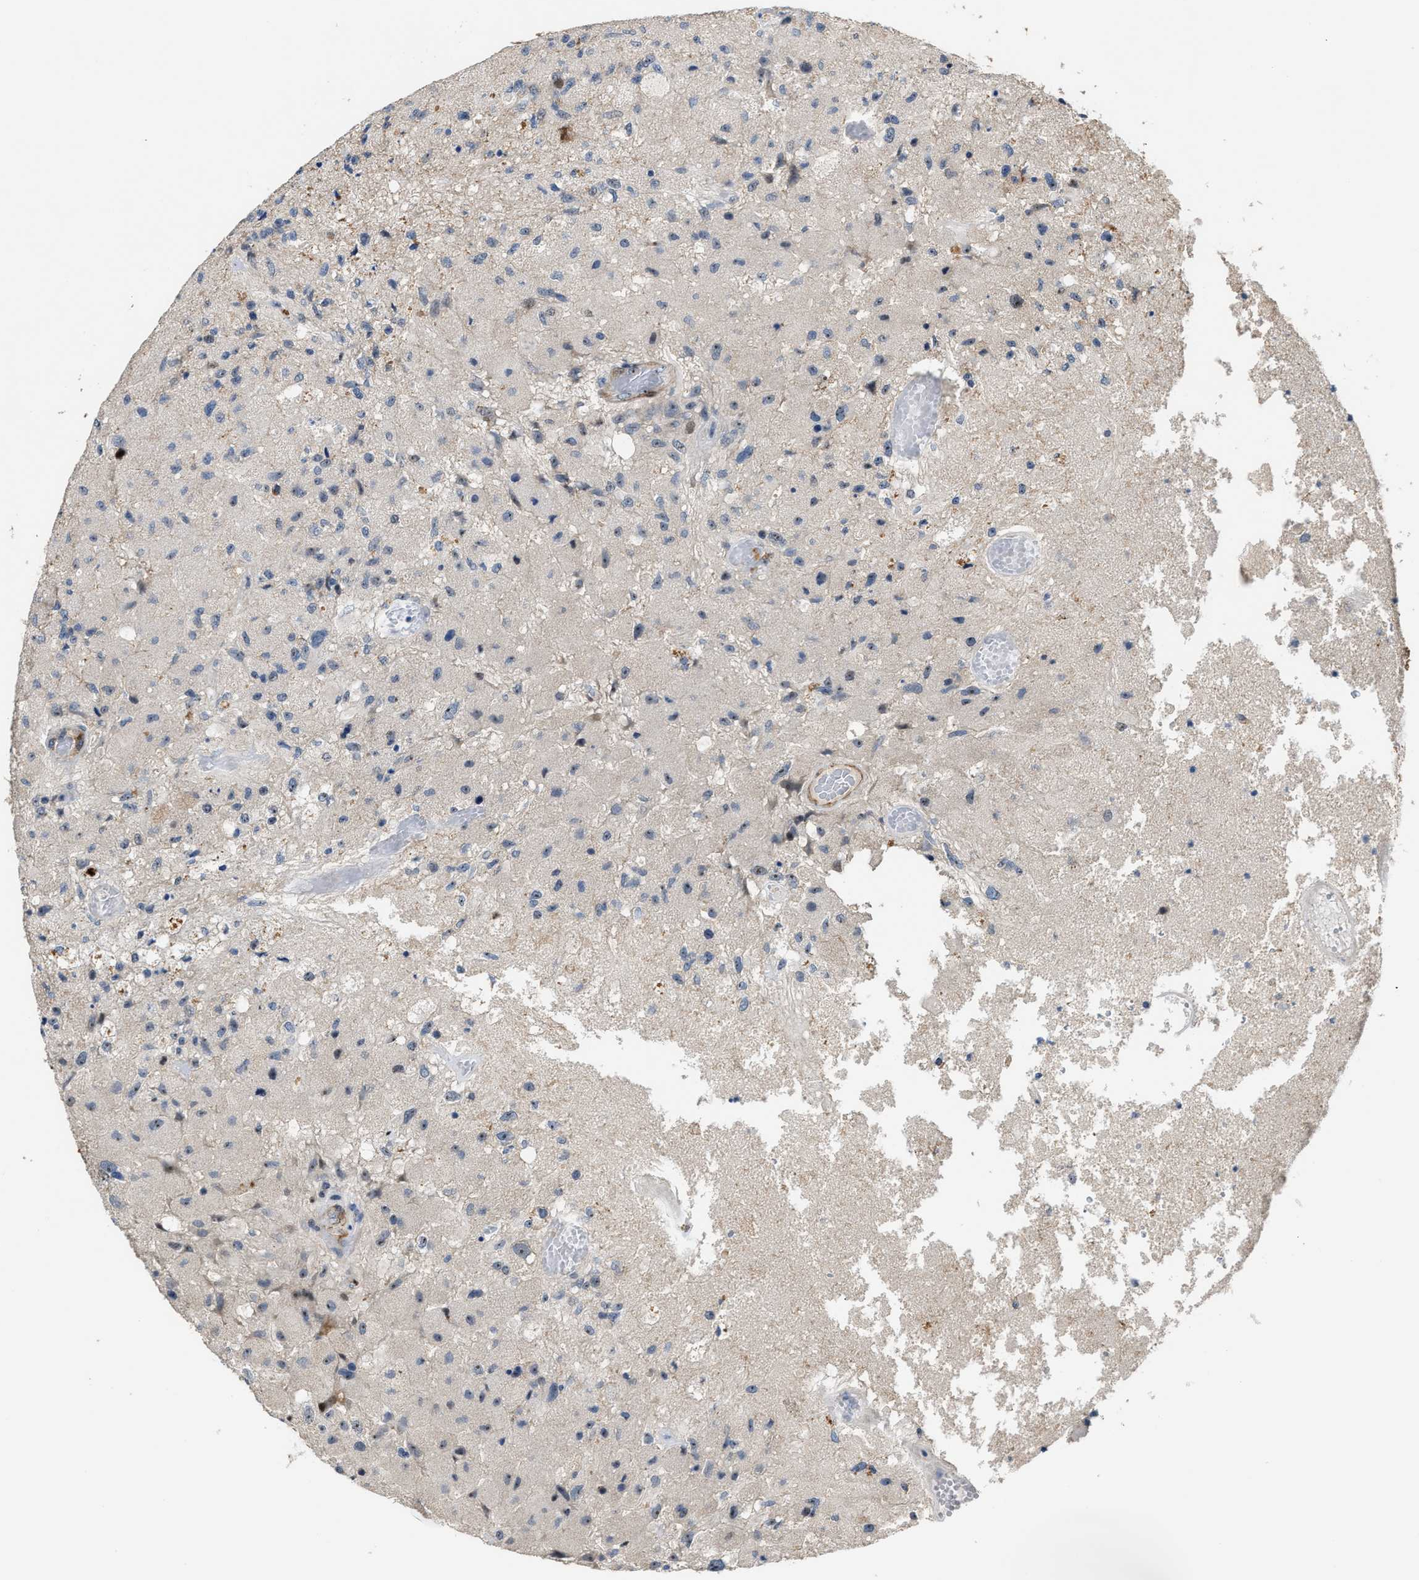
{"staining": {"intensity": "negative", "quantity": "none", "location": "none"}, "tissue": "glioma", "cell_type": "Tumor cells", "image_type": "cancer", "snomed": [{"axis": "morphology", "description": "Normal tissue, NOS"}, {"axis": "morphology", "description": "Glioma, malignant, High grade"}, {"axis": "topography", "description": "Cerebral cortex"}], "caption": "The image shows no significant positivity in tumor cells of glioma.", "gene": "ZNF783", "patient": {"sex": "male", "age": 77}}